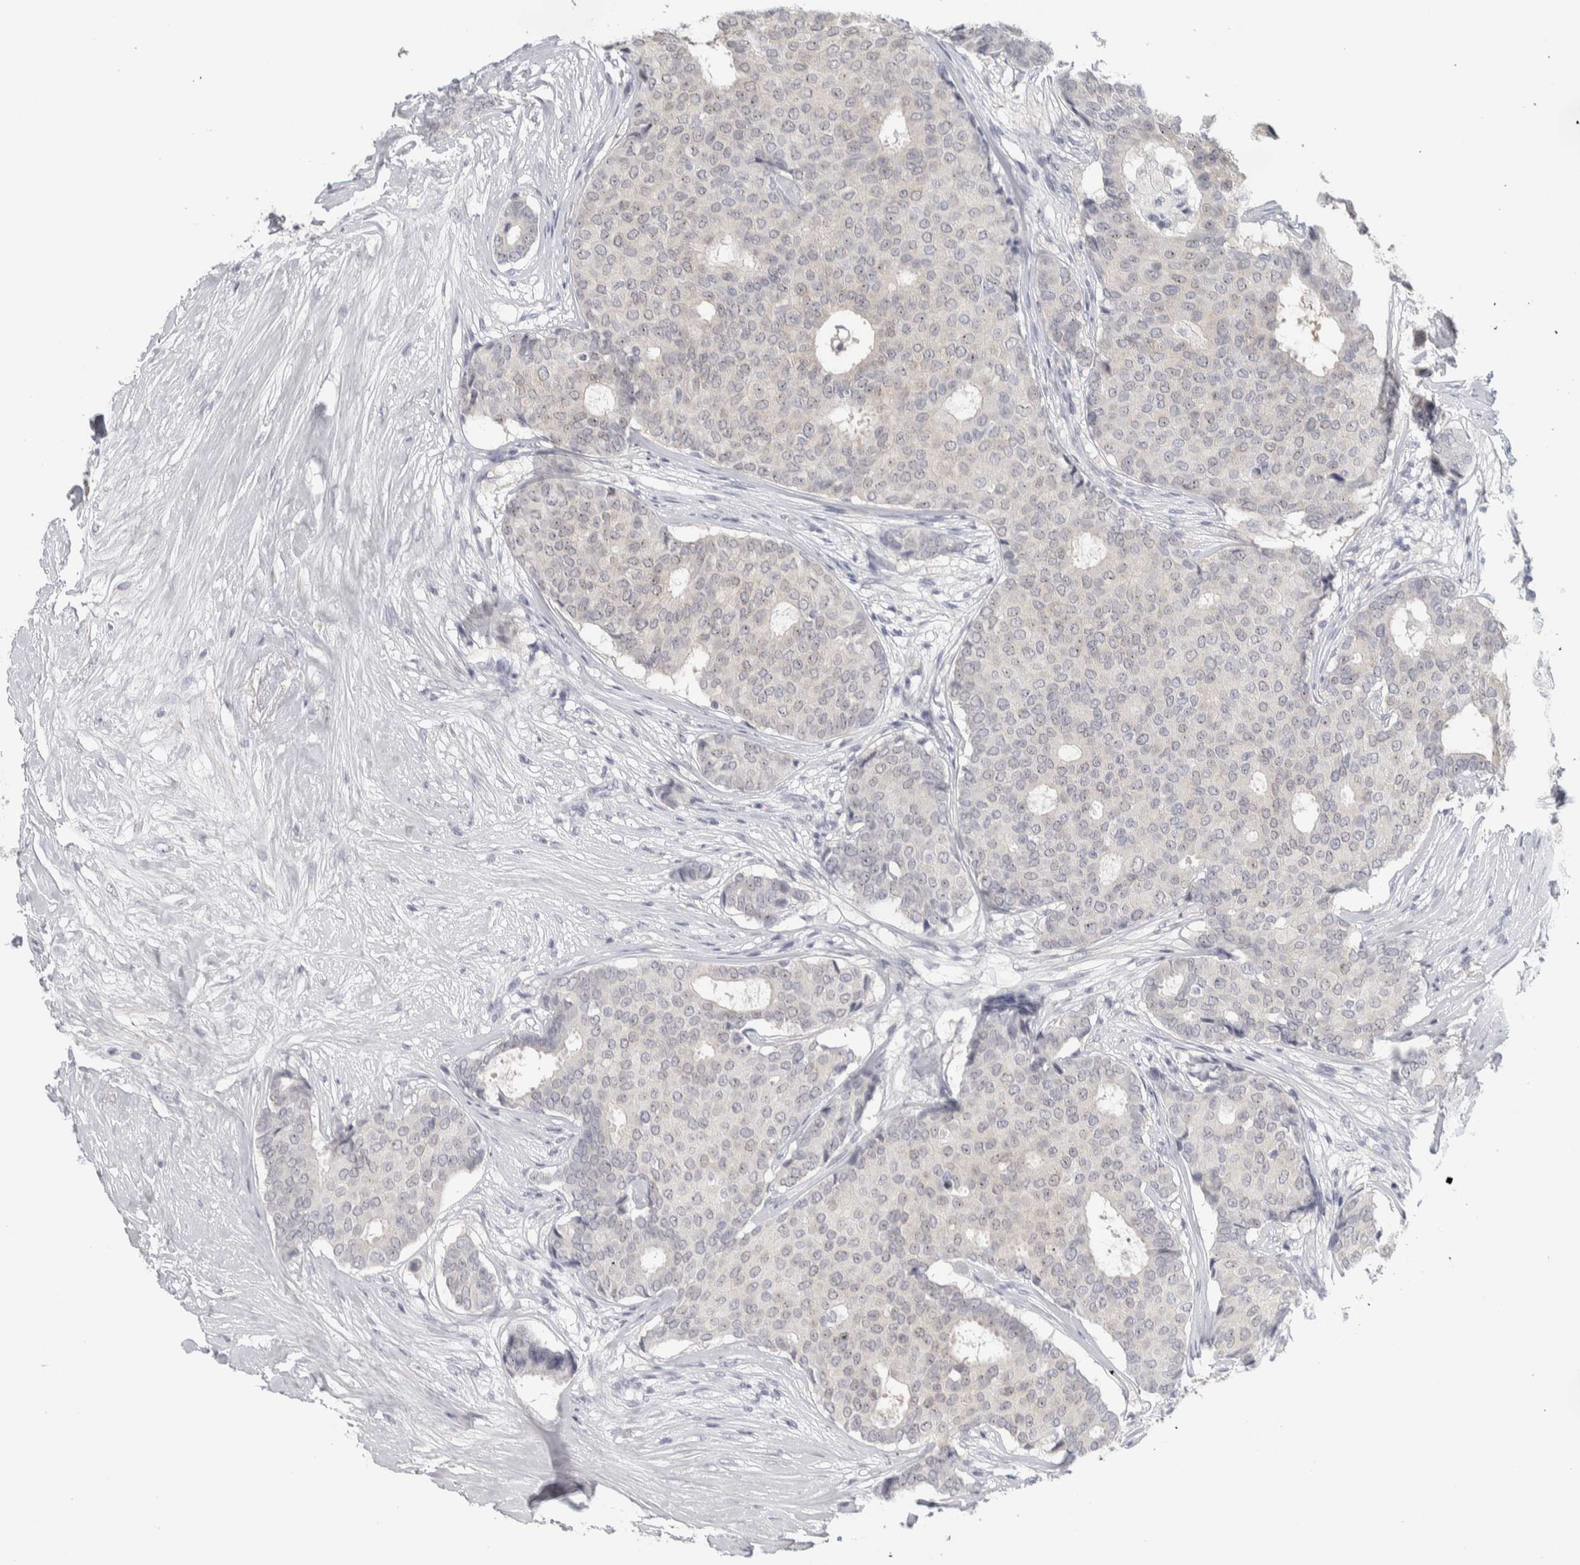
{"staining": {"intensity": "moderate", "quantity": "25%-75%", "location": "nuclear"}, "tissue": "breast cancer", "cell_type": "Tumor cells", "image_type": "cancer", "snomed": [{"axis": "morphology", "description": "Duct carcinoma"}, {"axis": "topography", "description": "Breast"}], "caption": "Breast cancer stained with a brown dye exhibits moderate nuclear positive expression in about 25%-75% of tumor cells.", "gene": "DCXR", "patient": {"sex": "female", "age": 75}}